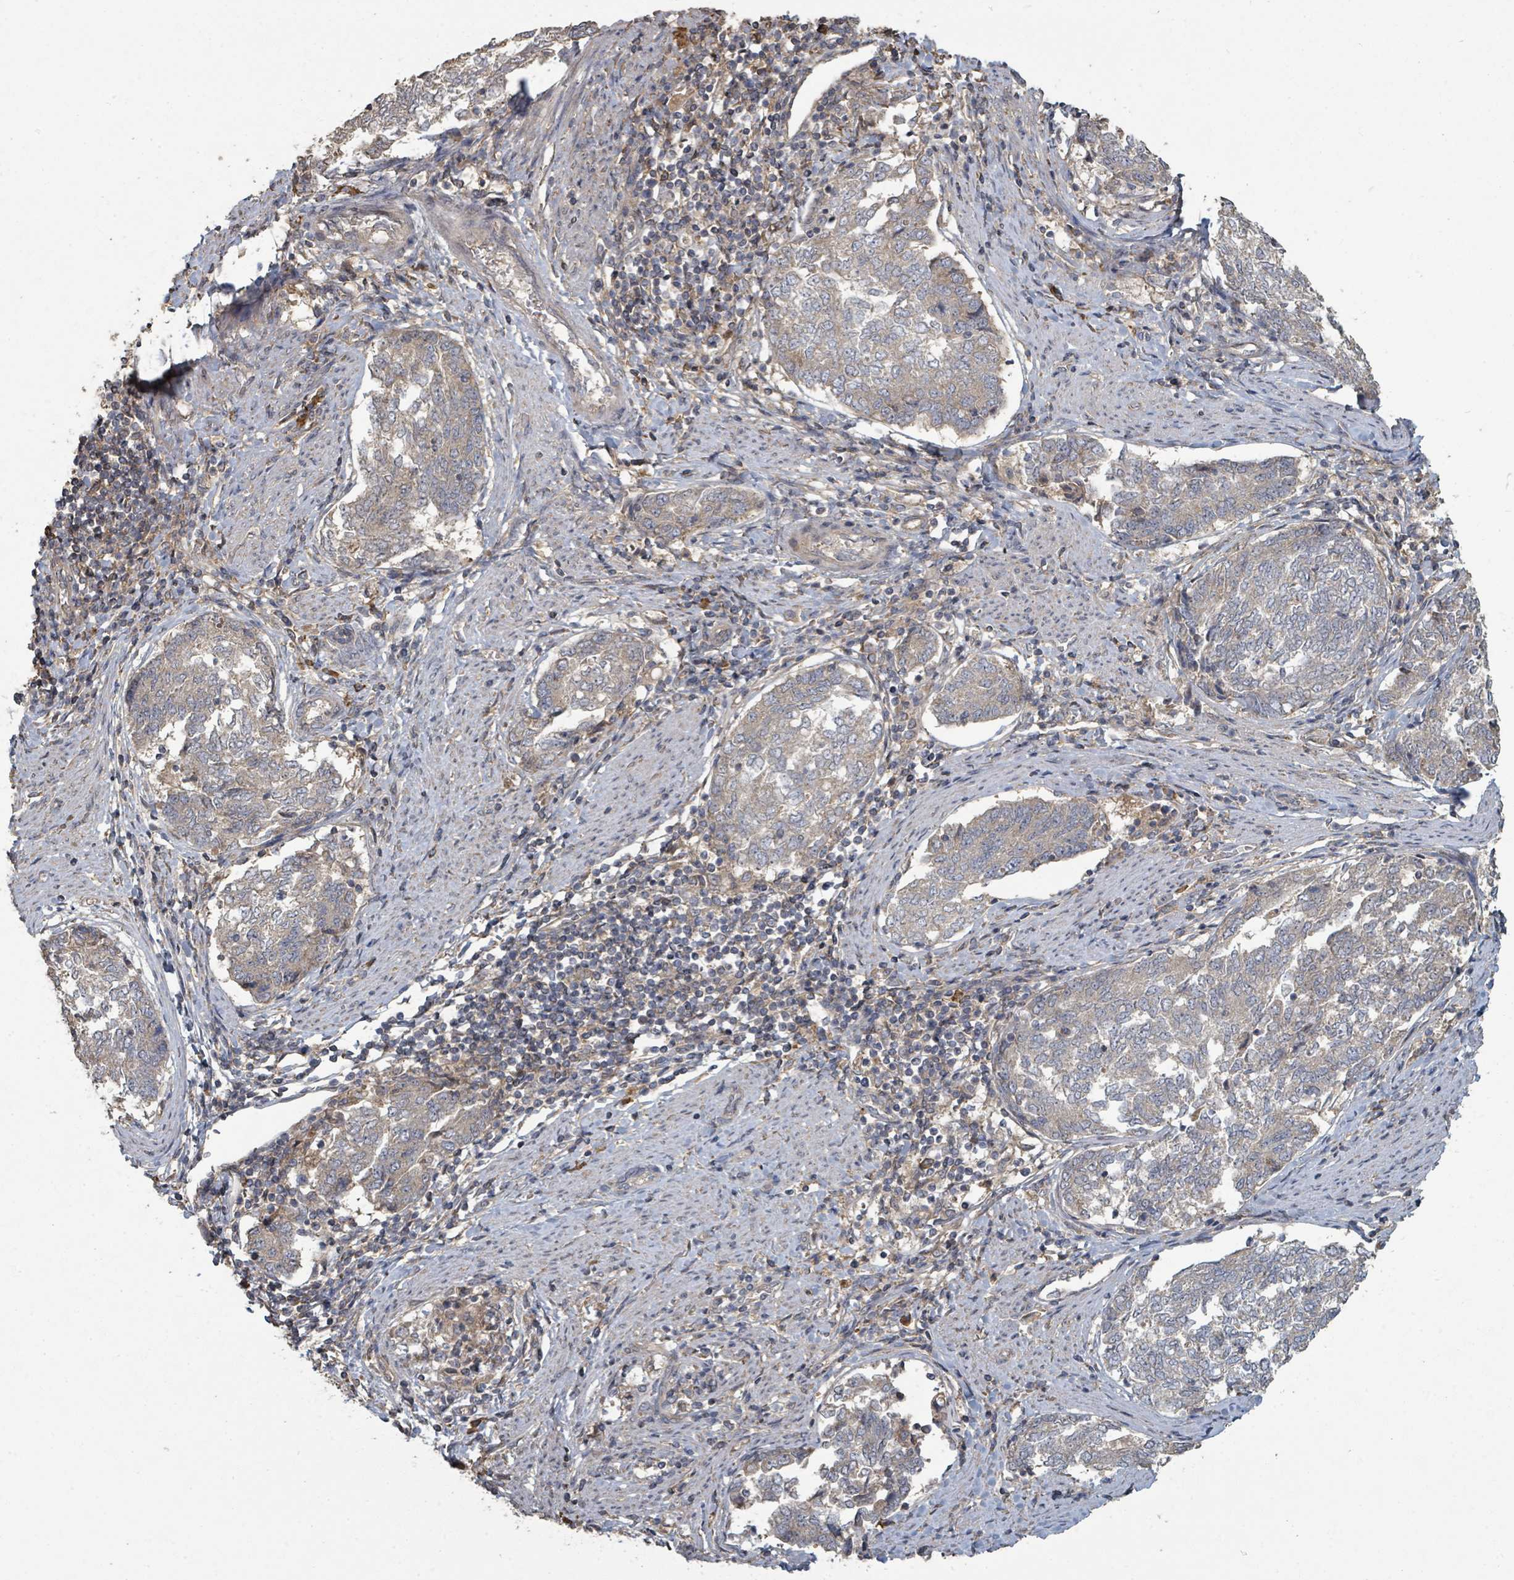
{"staining": {"intensity": "weak", "quantity": "25%-75%", "location": "cytoplasmic/membranous"}, "tissue": "endometrial cancer", "cell_type": "Tumor cells", "image_type": "cancer", "snomed": [{"axis": "morphology", "description": "Adenocarcinoma, NOS"}, {"axis": "topography", "description": "Endometrium"}], "caption": "Immunohistochemical staining of human endometrial cancer exhibits weak cytoplasmic/membranous protein expression in approximately 25%-75% of tumor cells. (DAB IHC with brightfield microscopy, high magnification).", "gene": "WDFY1", "patient": {"sex": "female", "age": 80}}